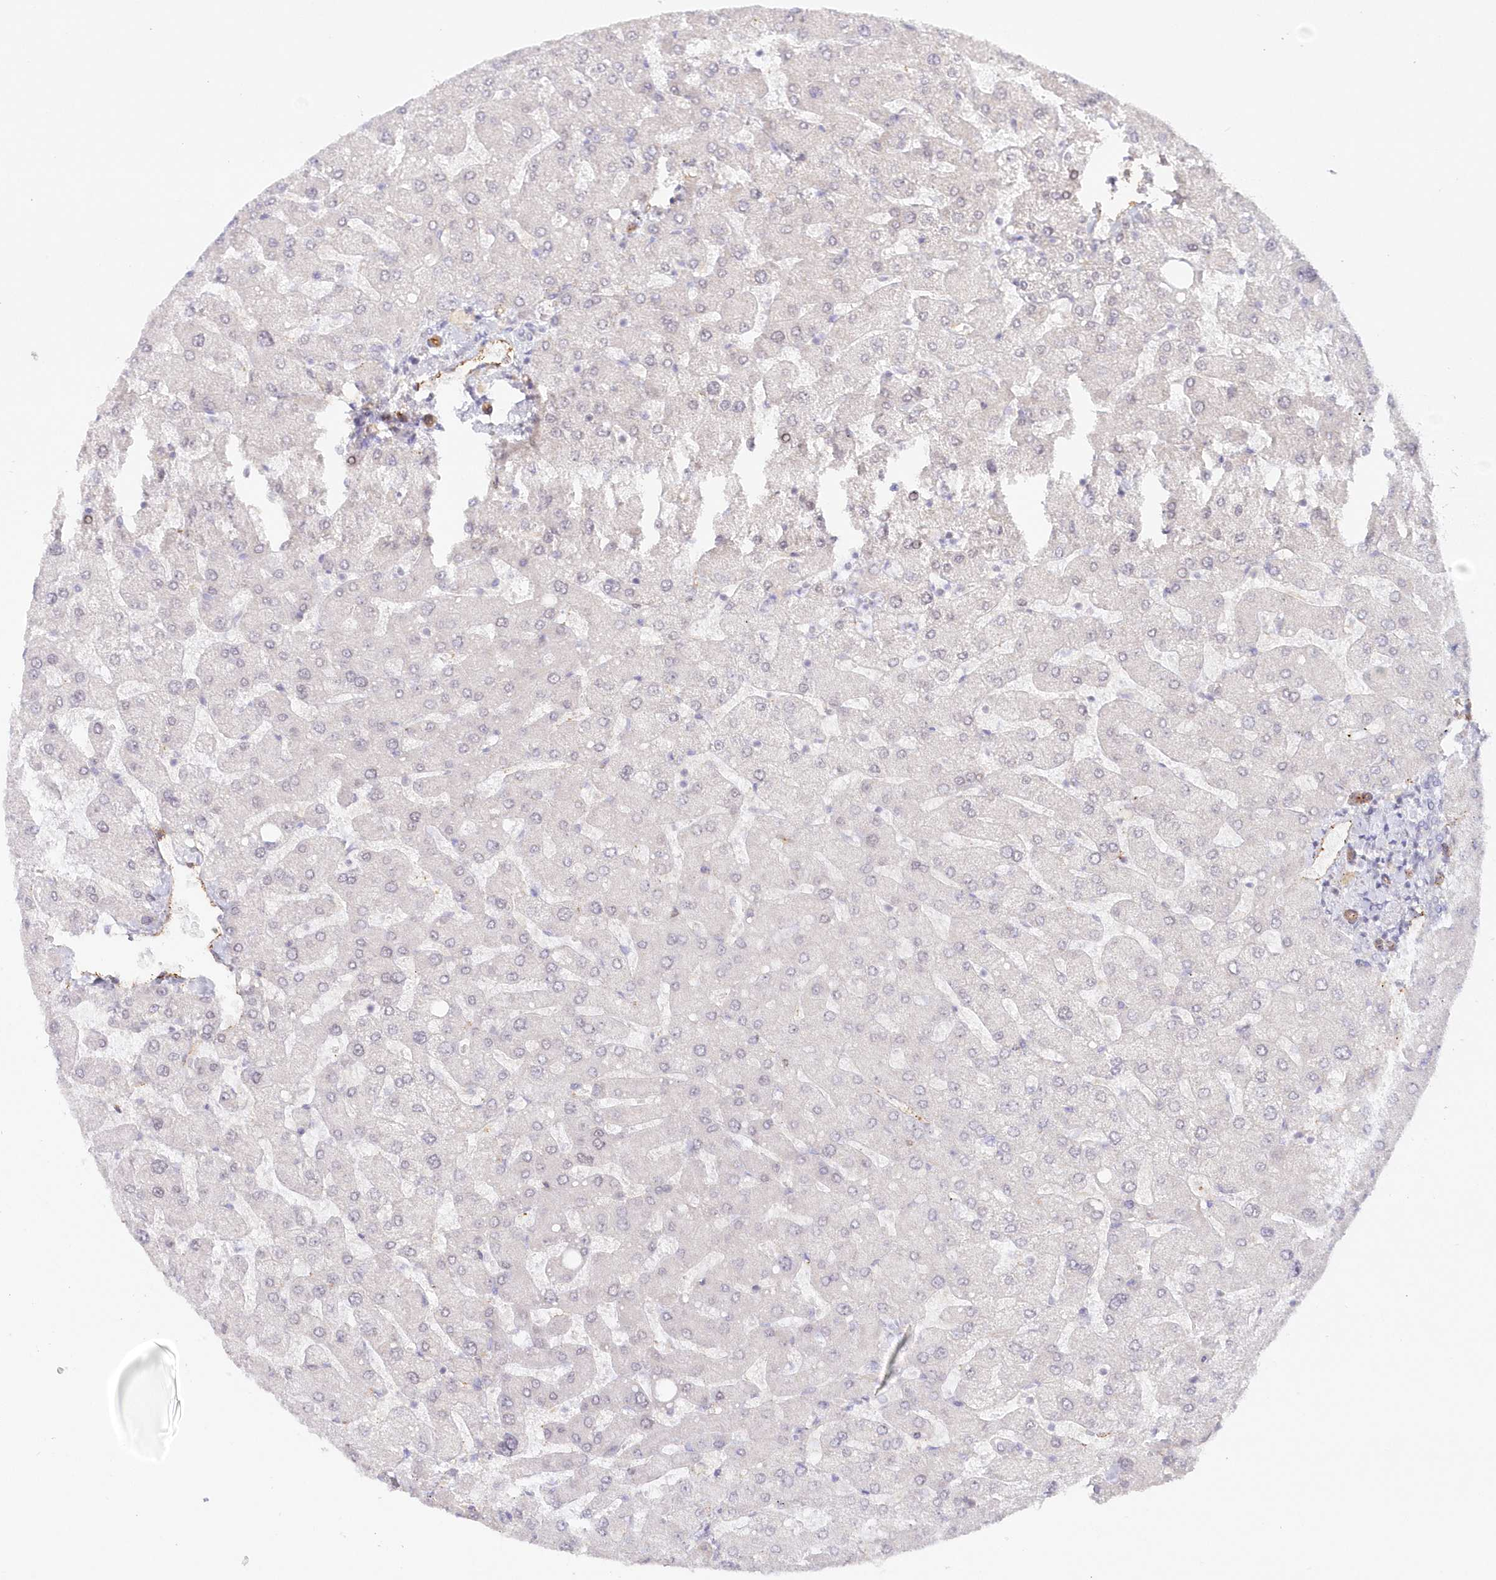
{"staining": {"intensity": "weak", "quantity": ">75%", "location": "cytoplasmic/membranous"}, "tissue": "liver", "cell_type": "Cholangiocytes", "image_type": "normal", "snomed": [{"axis": "morphology", "description": "Normal tissue, NOS"}, {"axis": "topography", "description": "Liver"}], "caption": "Immunohistochemistry (IHC) staining of benign liver, which demonstrates low levels of weak cytoplasmic/membranous positivity in approximately >75% of cholangiocytes indicating weak cytoplasmic/membranous protein expression. The staining was performed using DAB (3,3'-diaminobenzidine) (brown) for protein detection and nuclei were counterstained in hematoxylin (blue).", "gene": "AFAP1L2", "patient": {"sex": "male", "age": 55}}